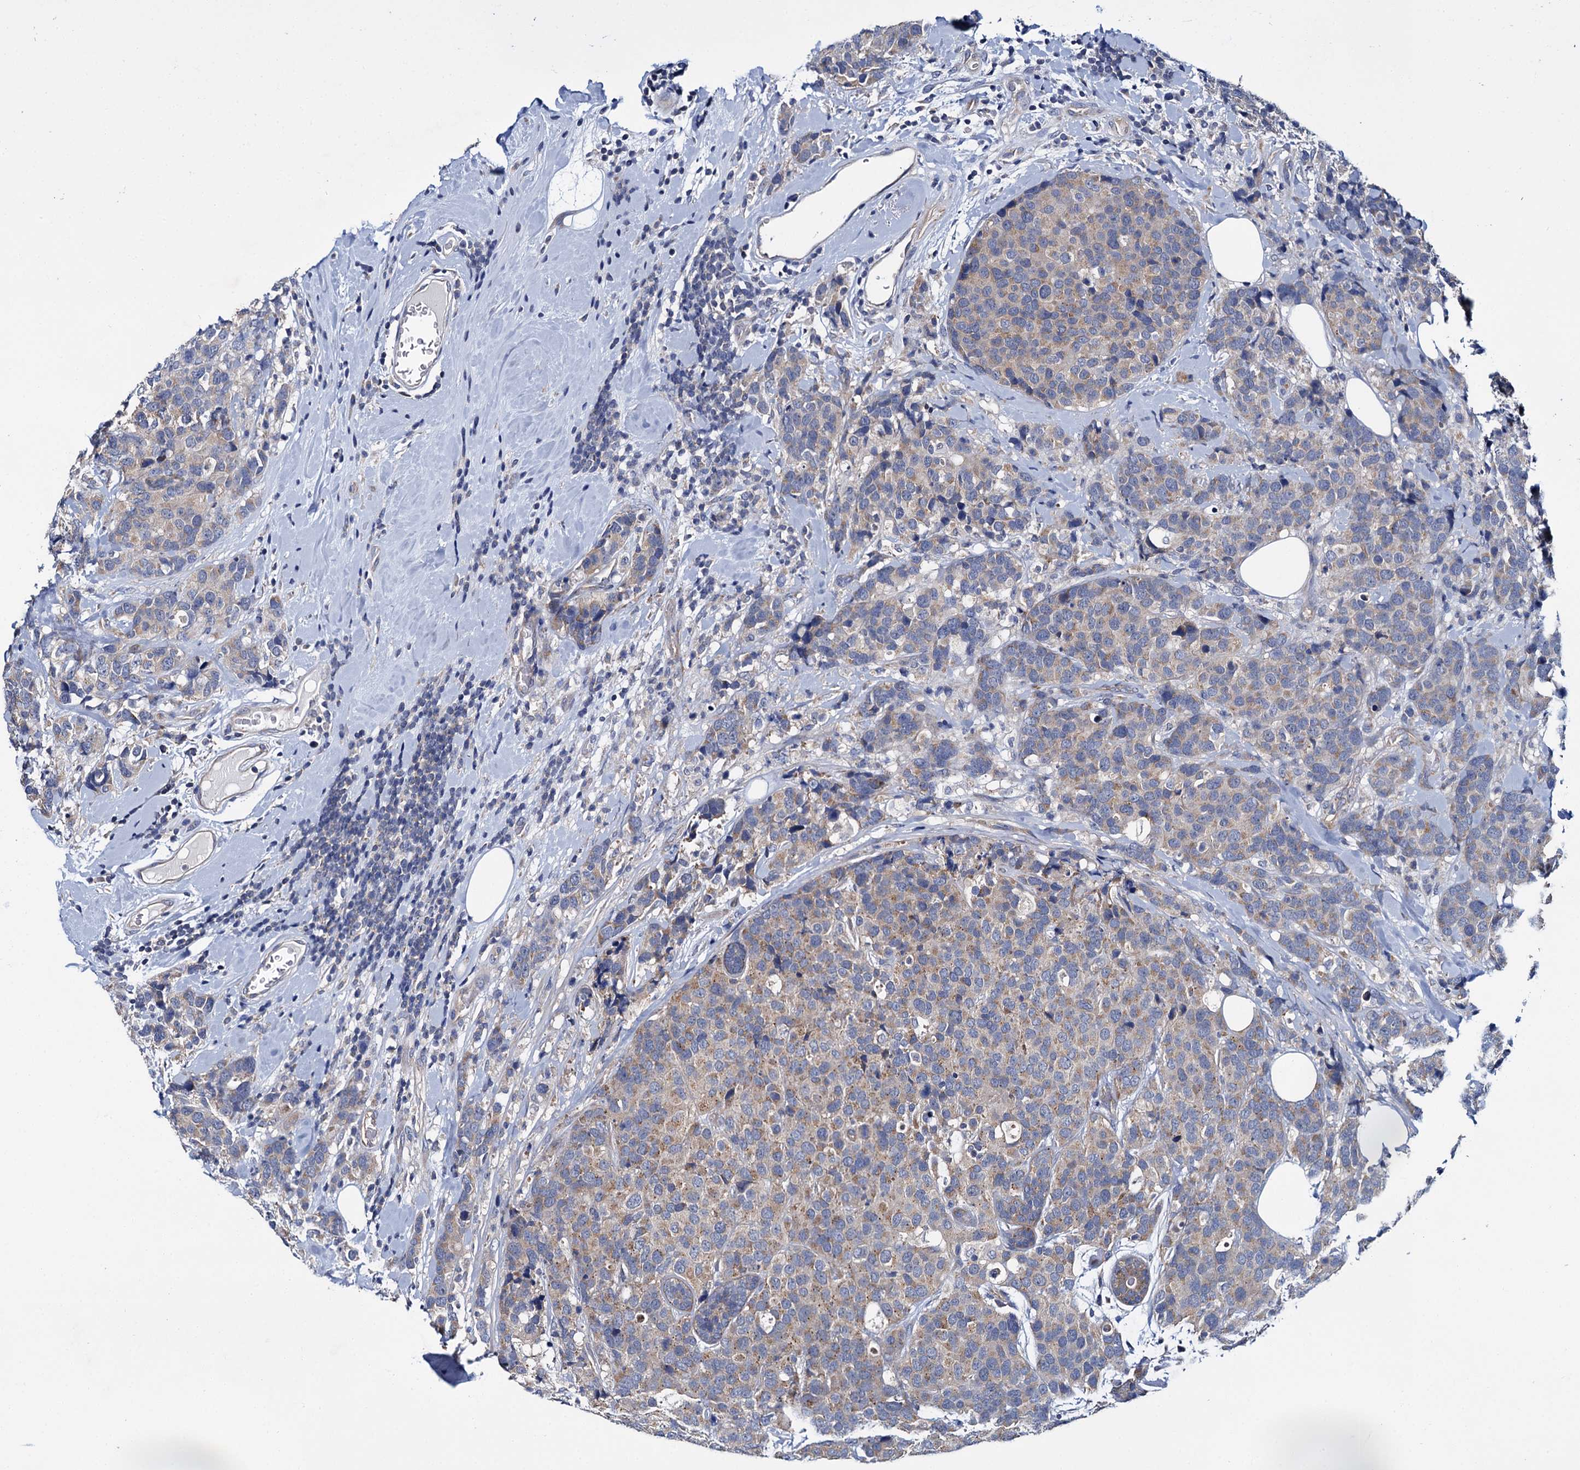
{"staining": {"intensity": "weak", "quantity": "25%-75%", "location": "cytoplasmic/membranous"}, "tissue": "breast cancer", "cell_type": "Tumor cells", "image_type": "cancer", "snomed": [{"axis": "morphology", "description": "Lobular carcinoma"}, {"axis": "topography", "description": "Breast"}], "caption": "Tumor cells demonstrate low levels of weak cytoplasmic/membranous staining in about 25%-75% of cells in lobular carcinoma (breast).", "gene": "CEP295", "patient": {"sex": "female", "age": 59}}